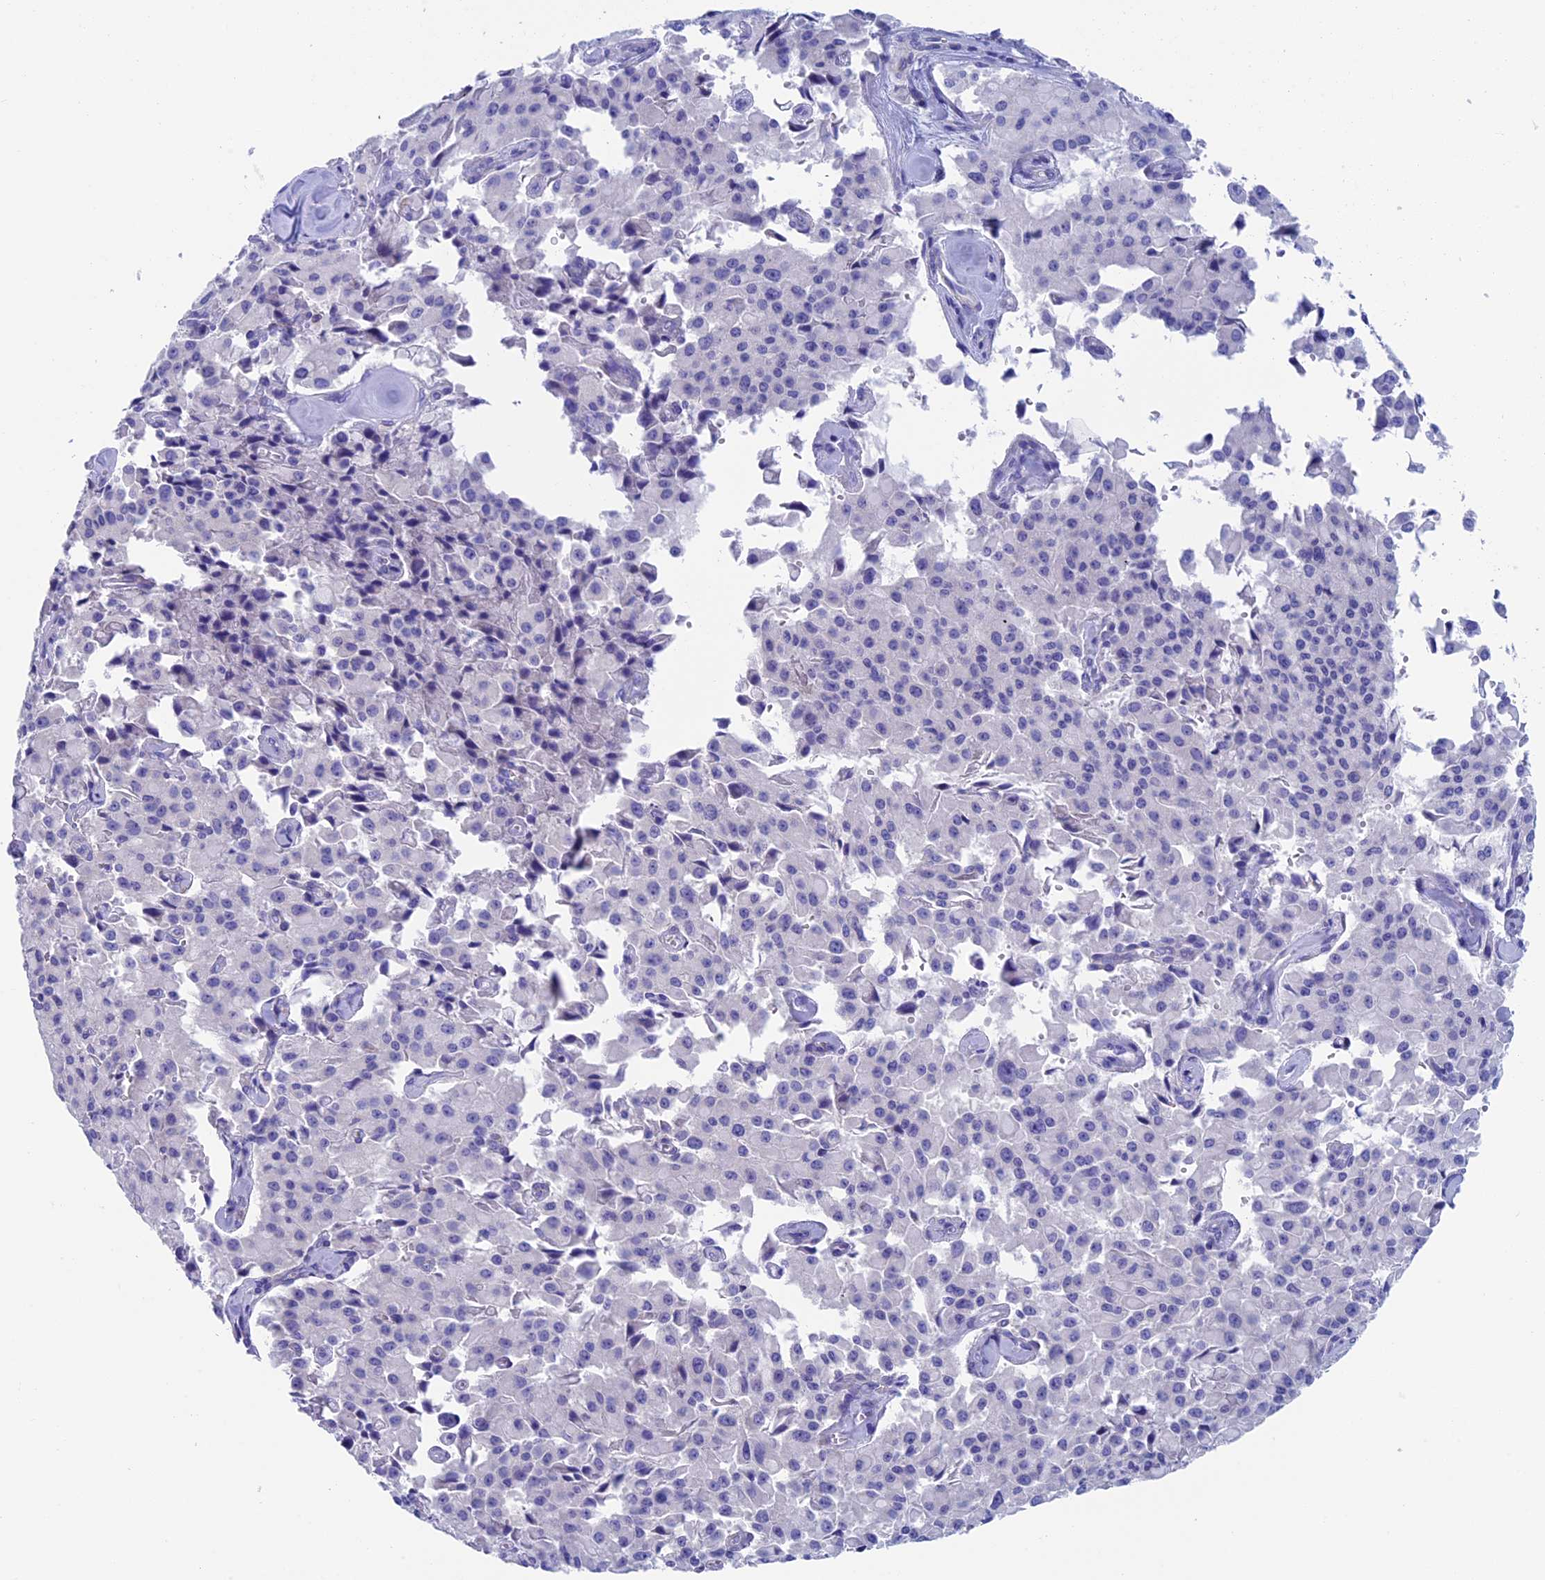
{"staining": {"intensity": "negative", "quantity": "none", "location": "none"}, "tissue": "pancreatic cancer", "cell_type": "Tumor cells", "image_type": "cancer", "snomed": [{"axis": "morphology", "description": "Adenocarcinoma, NOS"}, {"axis": "topography", "description": "Pancreas"}], "caption": "Immunohistochemistry (IHC) photomicrograph of neoplastic tissue: human adenocarcinoma (pancreatic) stained with DAB (3,3'-diaminobenzidine) exhibits no significant protein expression in tumor cells. (Immunohistochemistry, brightfield microscopy, high magnification).", "gene": "SEPTIN1", "patient": {"sex": "male", "age": 65}}